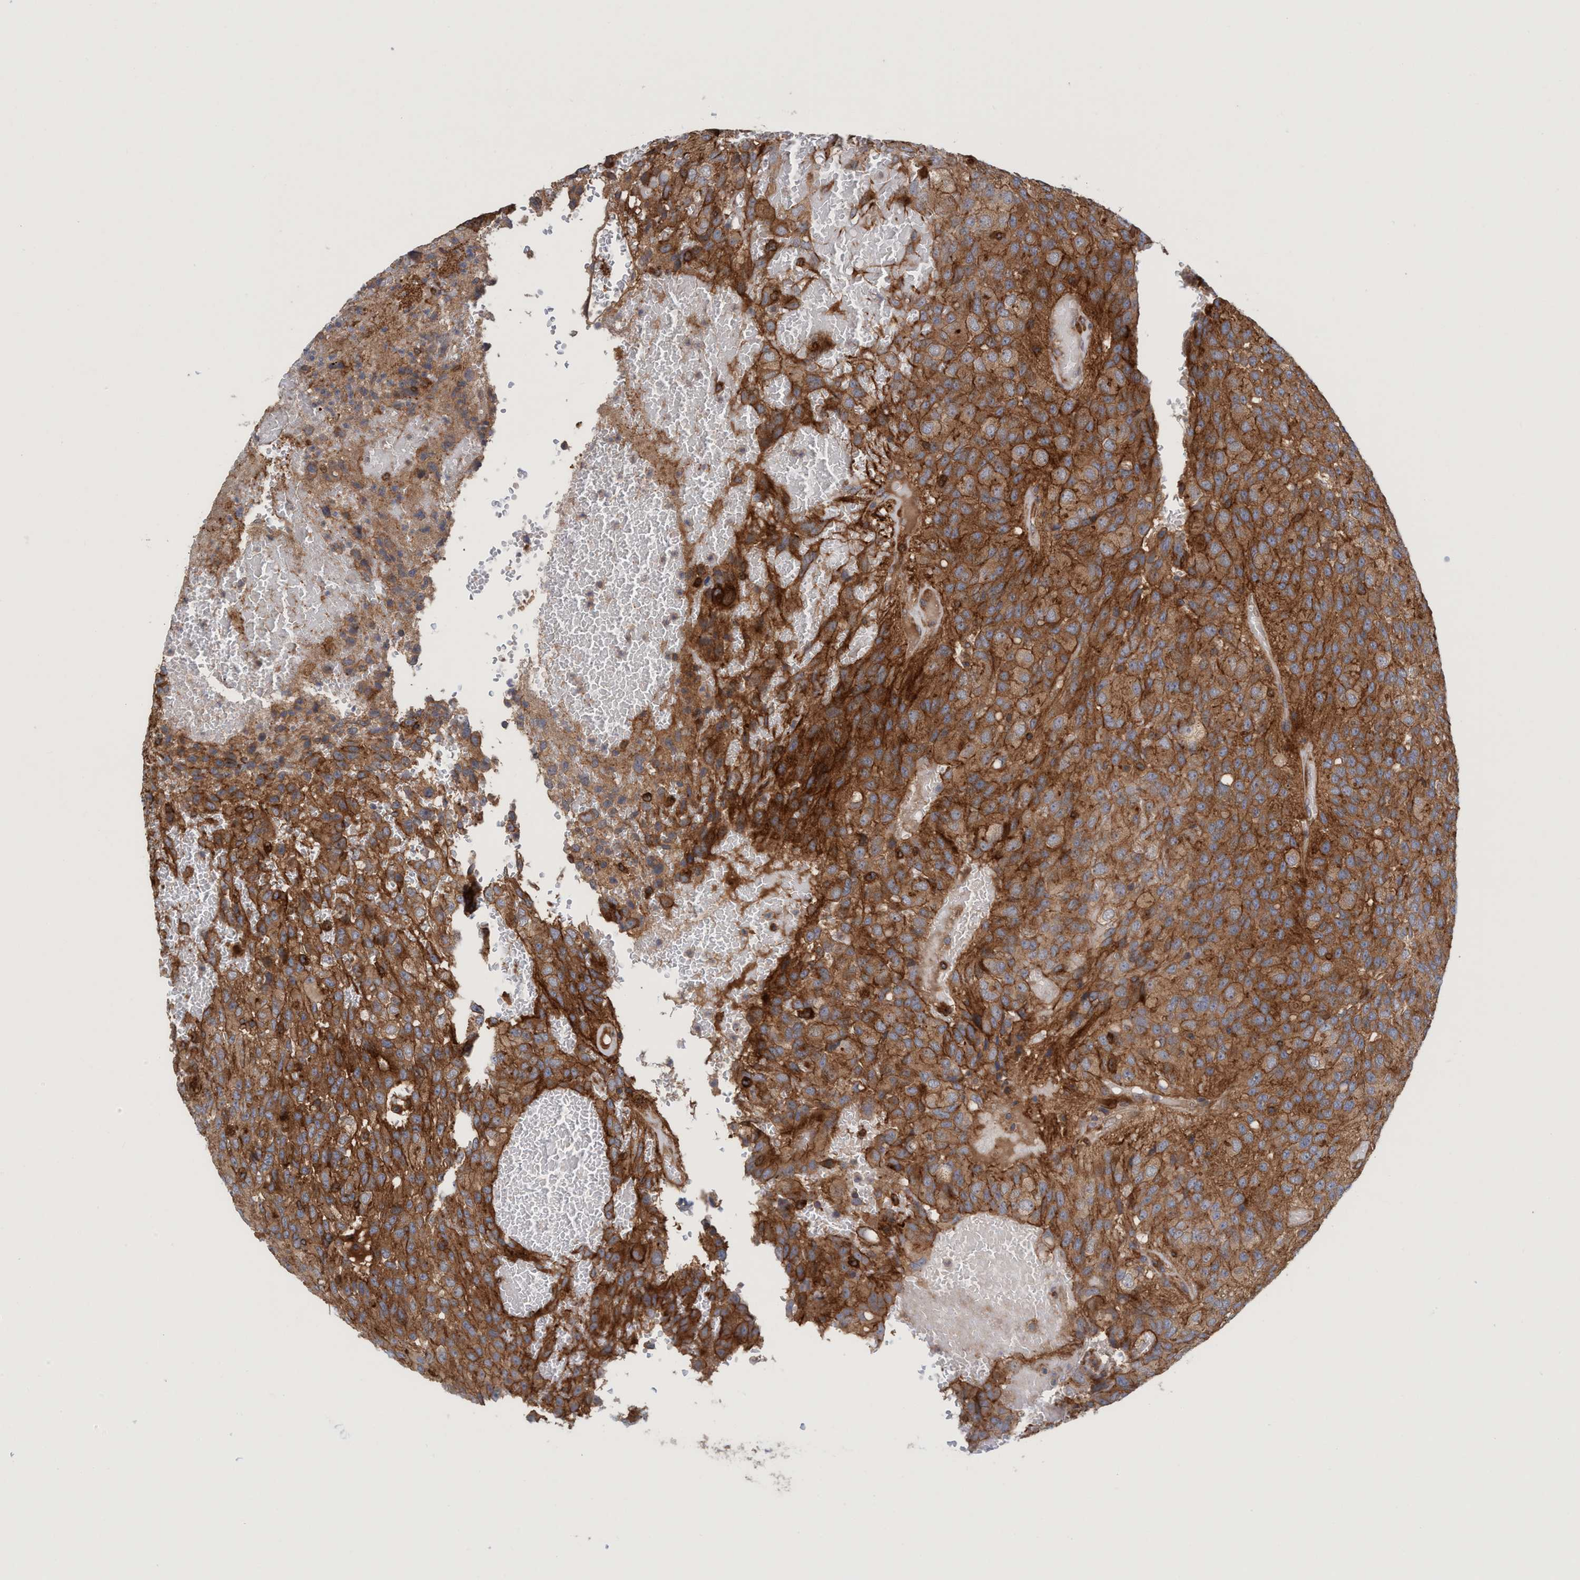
{"staining": {"intensity": "strong", "quantity": ">75%", "location": "cytoplasmic/membranous"}, "tissue": "glioma", "cell_type": "Tumor cells", "image_type": "cancer", "snomed": [{"axis": "morphology", "description": "Glioma, malignant, High grade"}, {"axis": "topography", "description": "Brain"}], "caption": "The histopathology image demonstrates staining of glioma, revealing strong cytoplasmic/membranous protein staining (brown color) within tumor cells.", "gene": "SPECC1", "patient": {"sex": "male", "age": 32}}